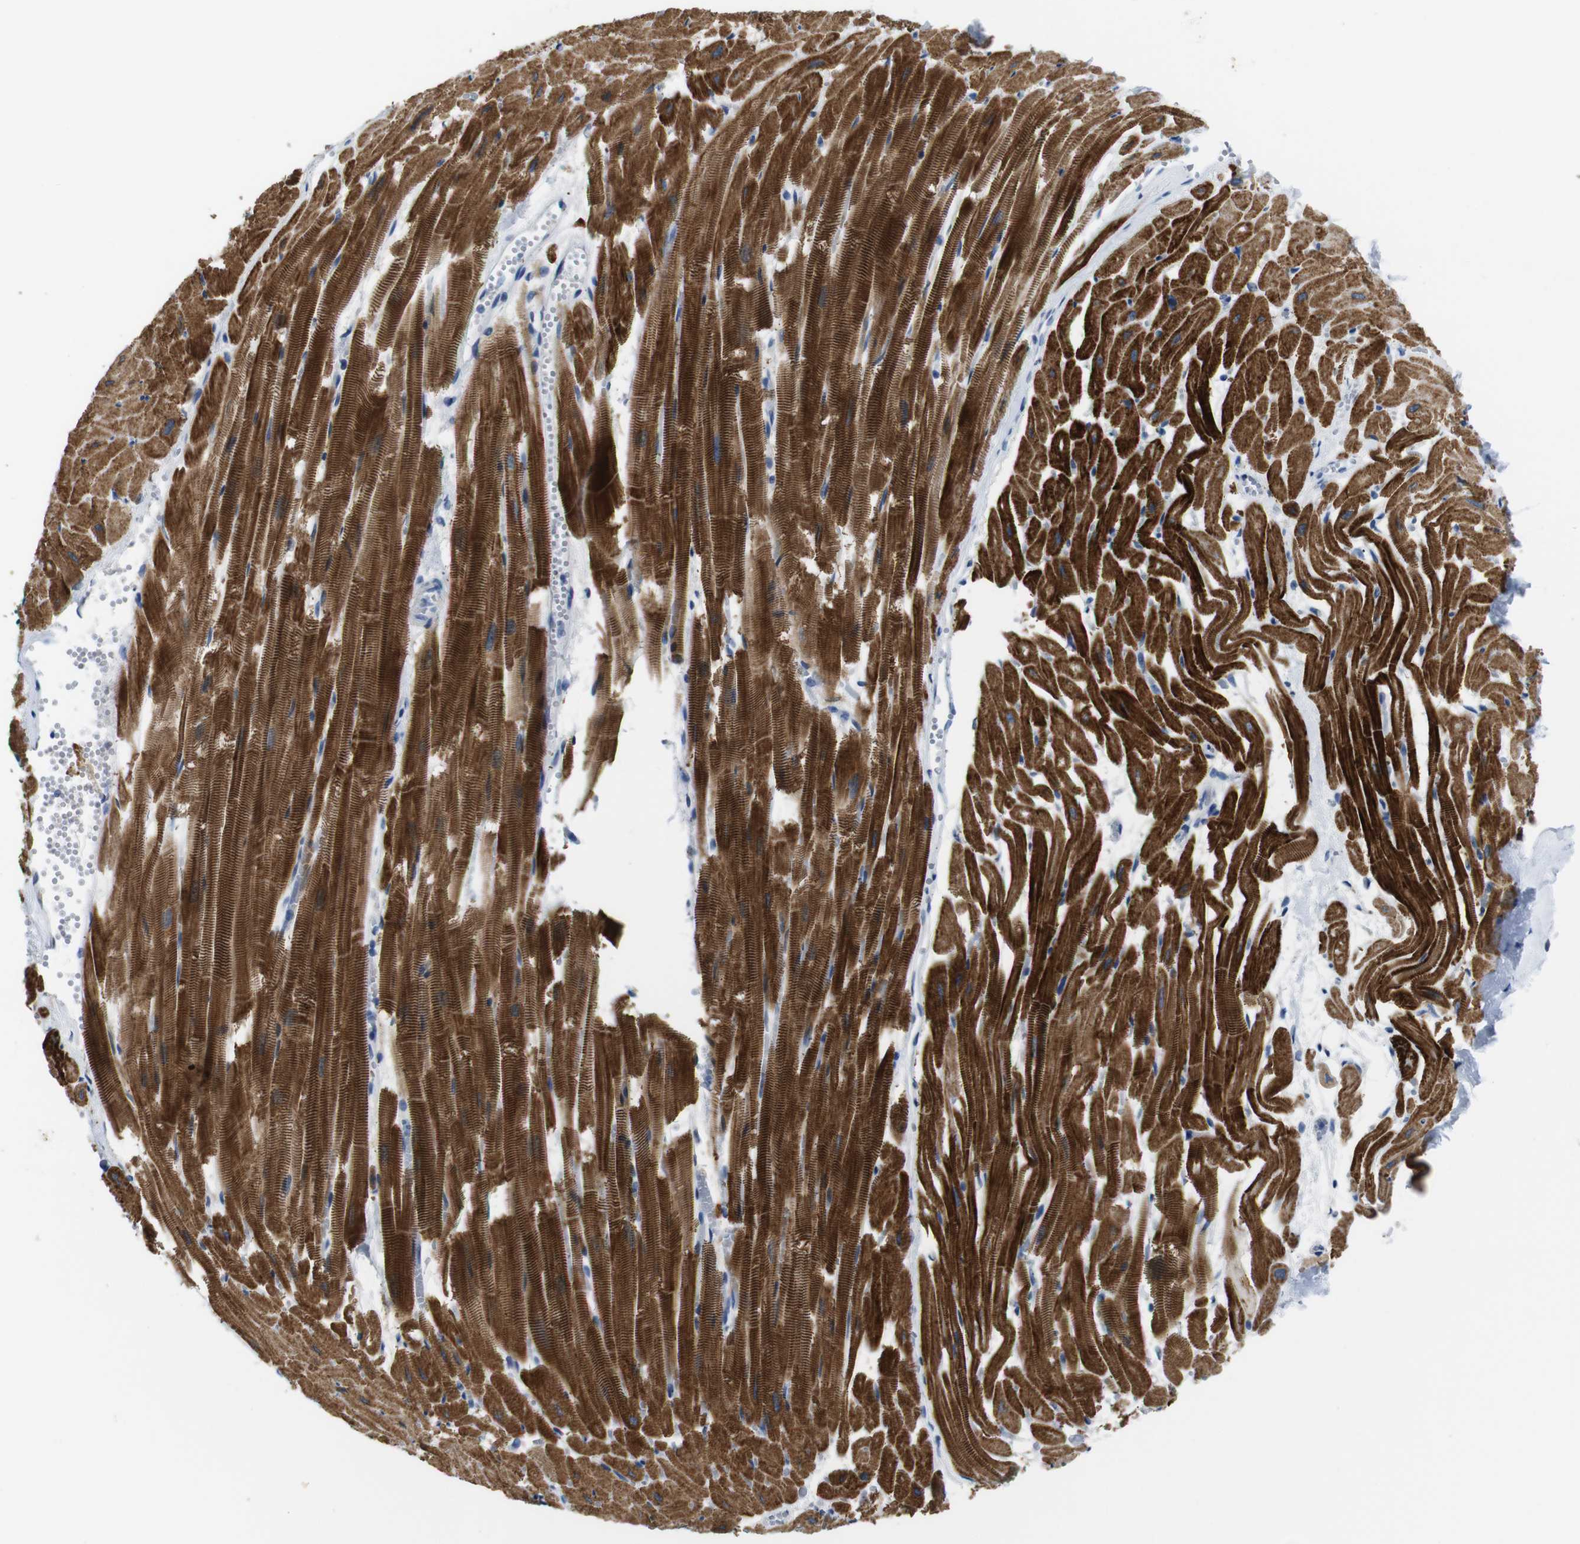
{"staining": {"intensity": "strong", "quantity": ">75%", "location": "cytoplasmic/membranous"}, "tissue": "heart muscle", "cell_type": "Cardiomyocytes", "image_type": "normal", "snomed": [{"axis": "morphology", "description": "Normal tissue, NOS"}, {"axis": "topography", "description": "Heart"}], "caption": "Immunohistochemical staining of benign human heart muscle shows >75% levels of strong cytoplasmic/membranous protein staining in approximately >75% of cardiomyocytes. (DAB (3,3'-diaminobenzidine) = brown stain, brightfield microscopy at high magnification).", "gene": "CHRM5", "patient": {"sex": "female", "age": 19}}